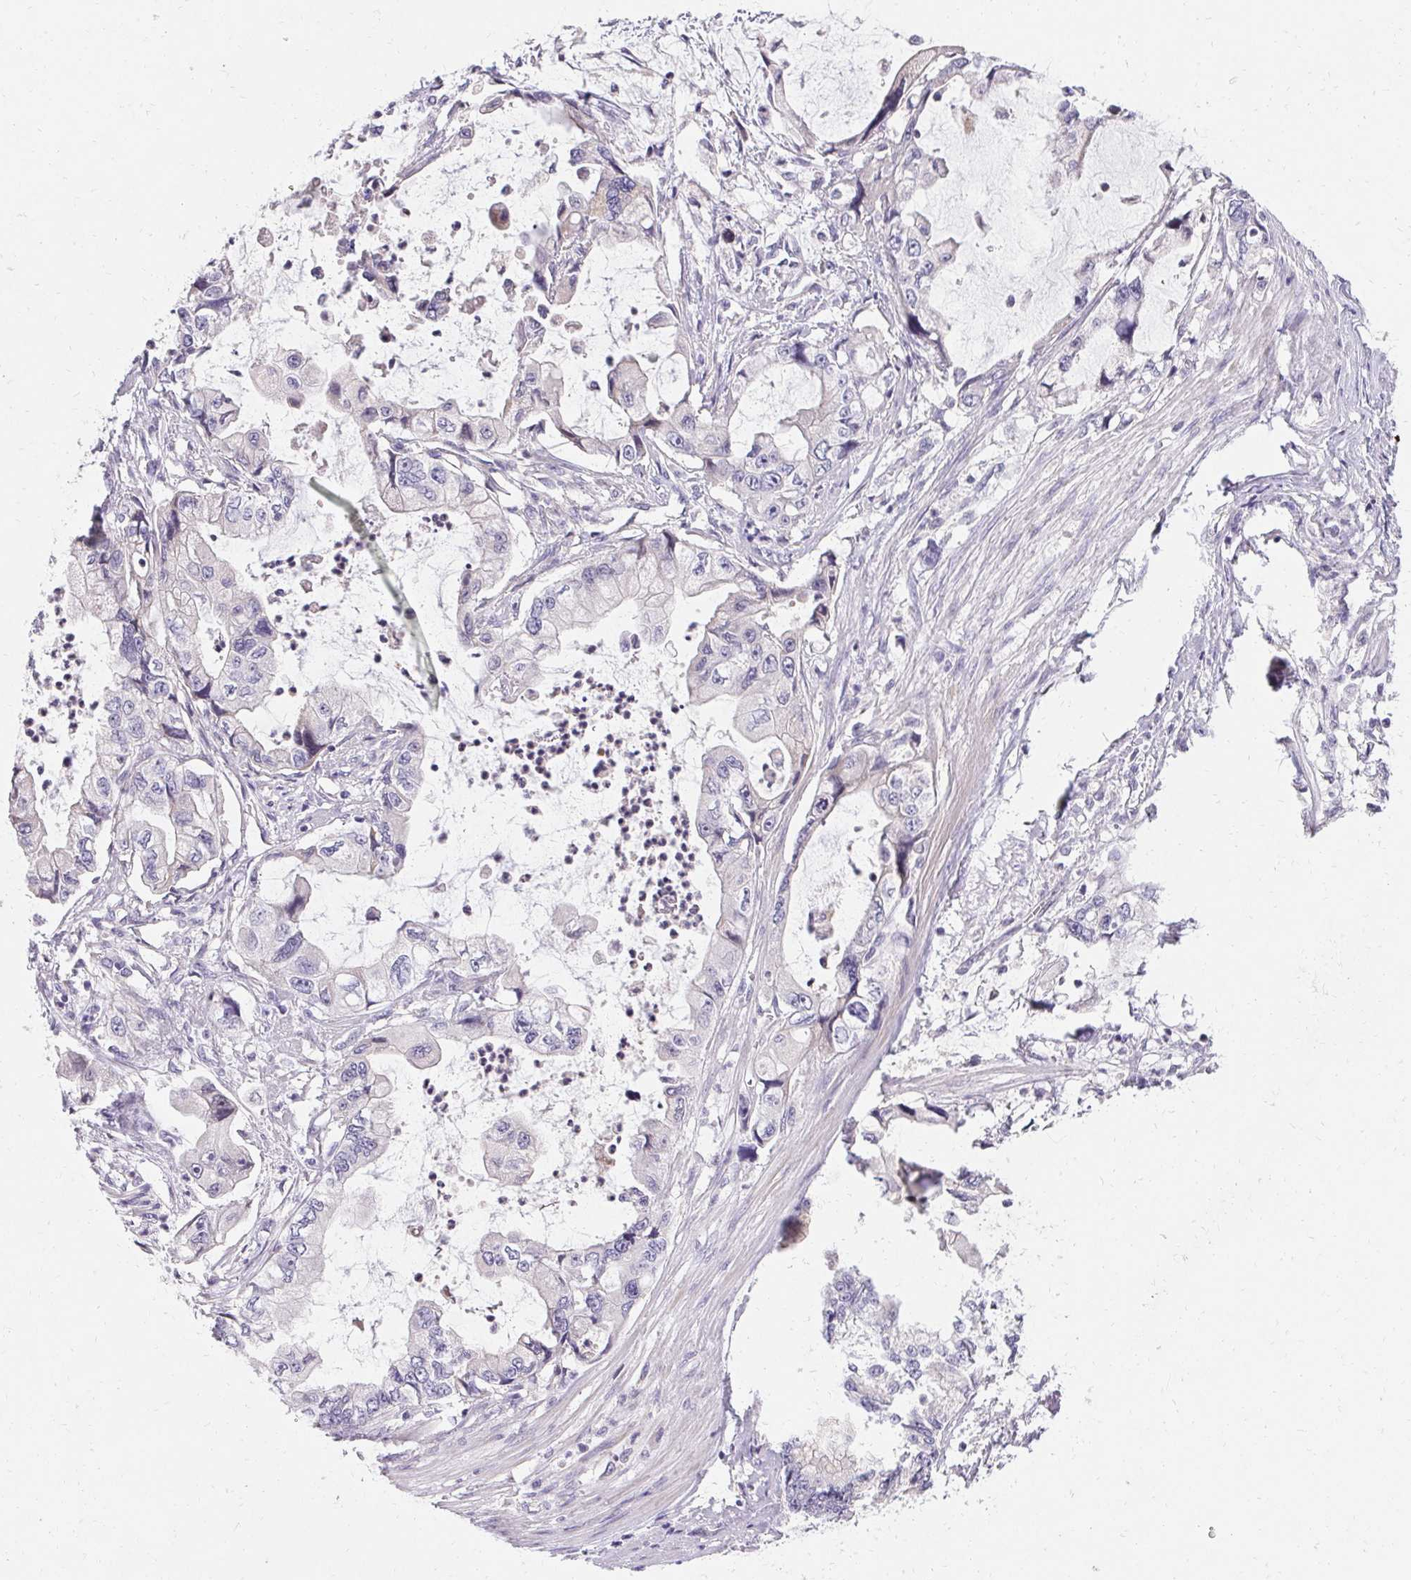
{"staining": {"intensity": "negative", "quantity": "none", "location": "none"}, "tissue": "stomach cancer", "cell_type": "Tumor cells", "image_type": "cancer", "snomed": [{"axis": "morphology", "description": "Adenocarcinoma, NOS"}, {"axis": "topography", "description": "Pancreas"}, {"axis": "topography", "description": "Stomach, upper"}, {"axis": "topography", "description": "Stomach"}], "caption": "Immunohistochemical staining of human stomach cancer displays no significant positivity in tumor cells. (Stains: DAB (3,3'-diaminobenzidine) IHC with hematoxylin counter stain, Microscopy: brightfield microscopy at high magnification).", "gene": "TRIP13", "patient": {"sex": "male", "age": 77}}